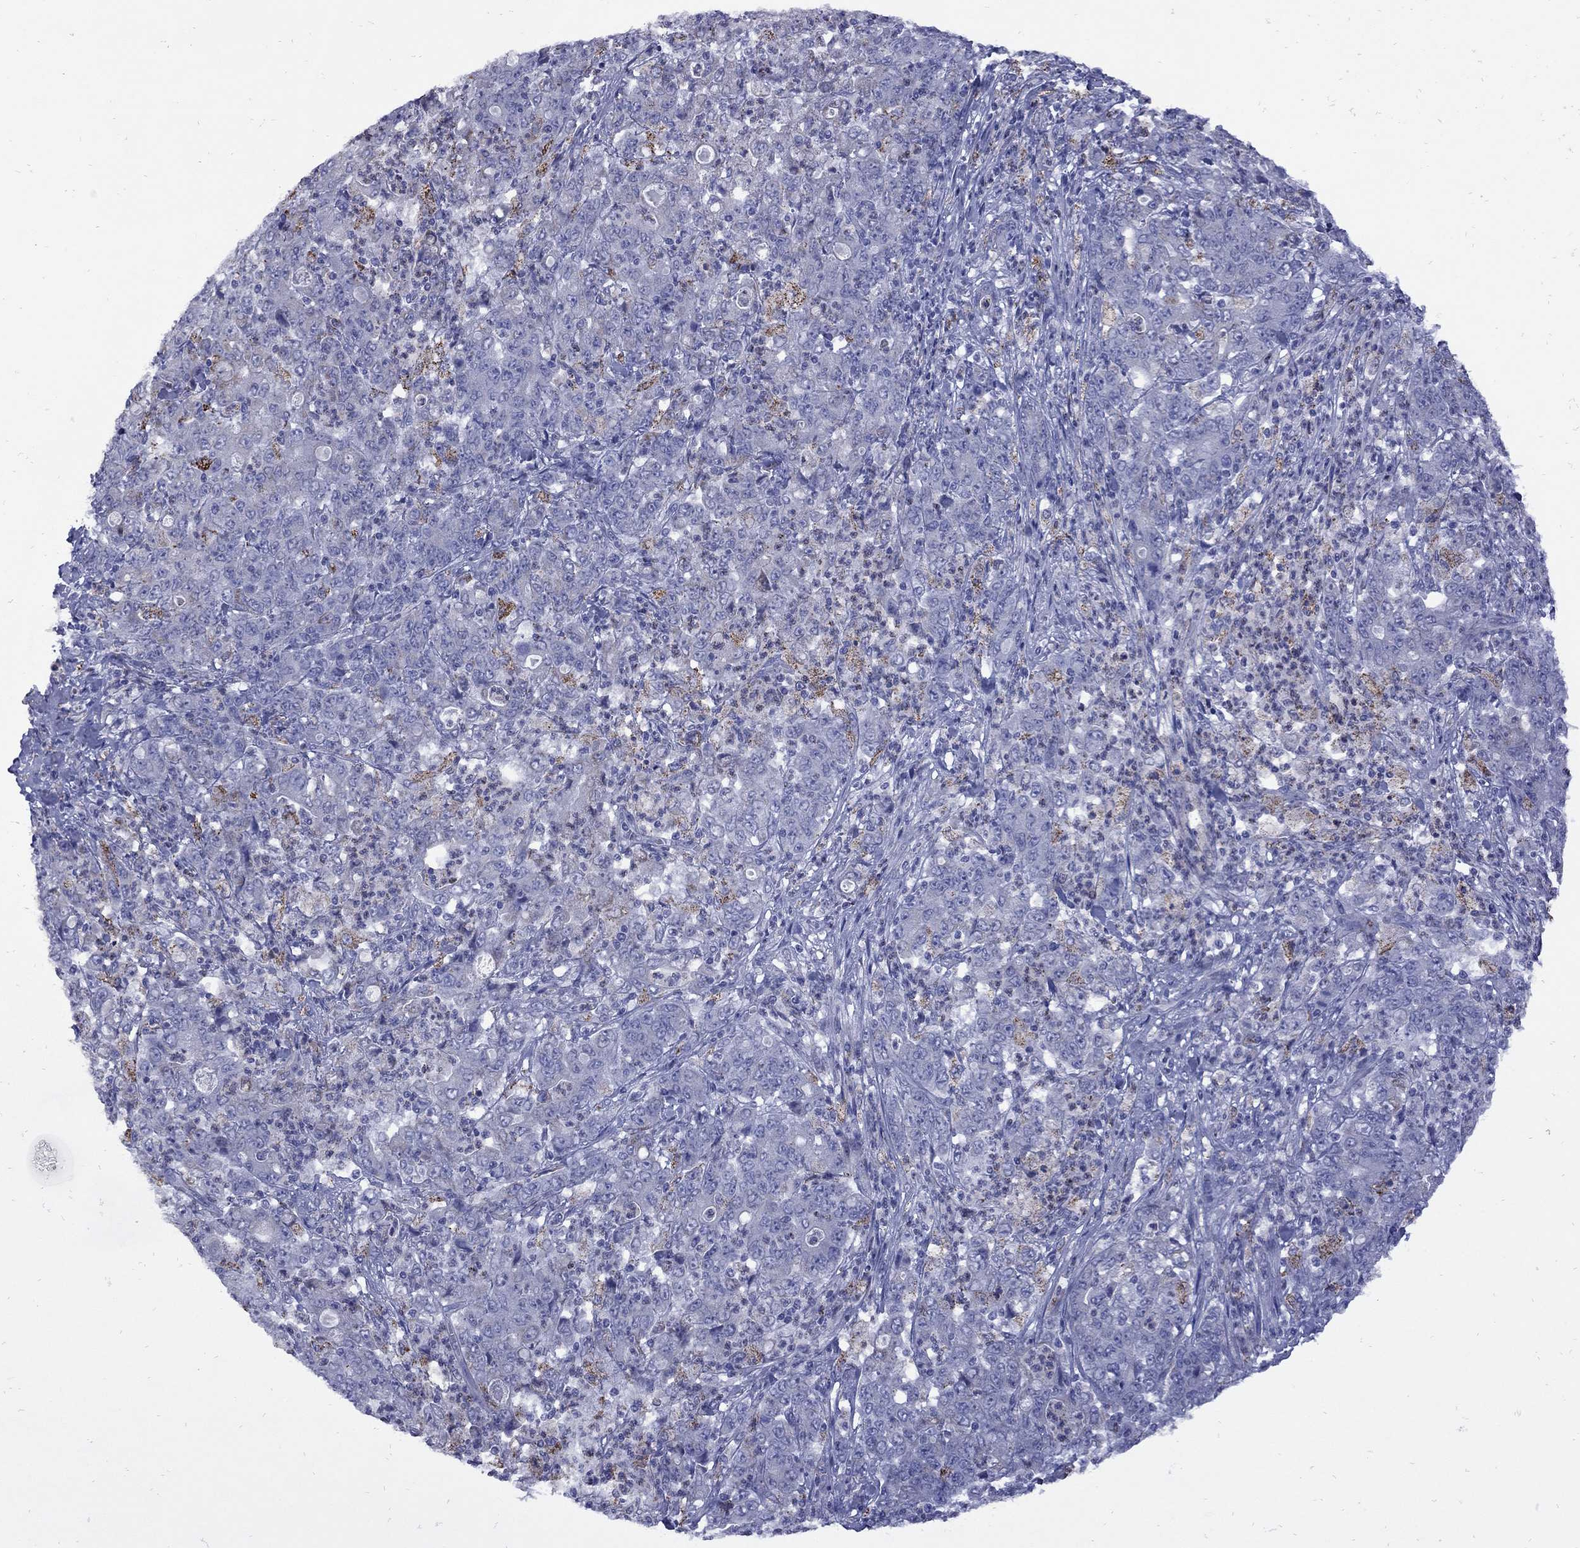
{"staining": {"intensity": "negative", "quantity": "none", "location": "none"}, "tissue": "stomach cancer", "cell_type": "Tumor cells", "image_type": "cancer", "snomed": [{"axis": "morphology", "description": "Adenocarcinoma, NOS"}, {"axis": "topography", "description": "Stomach, lower"}], "caption": "This is an IHC image of stomach adenocarcinoma. There is no positivity in tumor cells.", "gene": "SESTD1", "patient": {"sex": "female", "age": 71}}